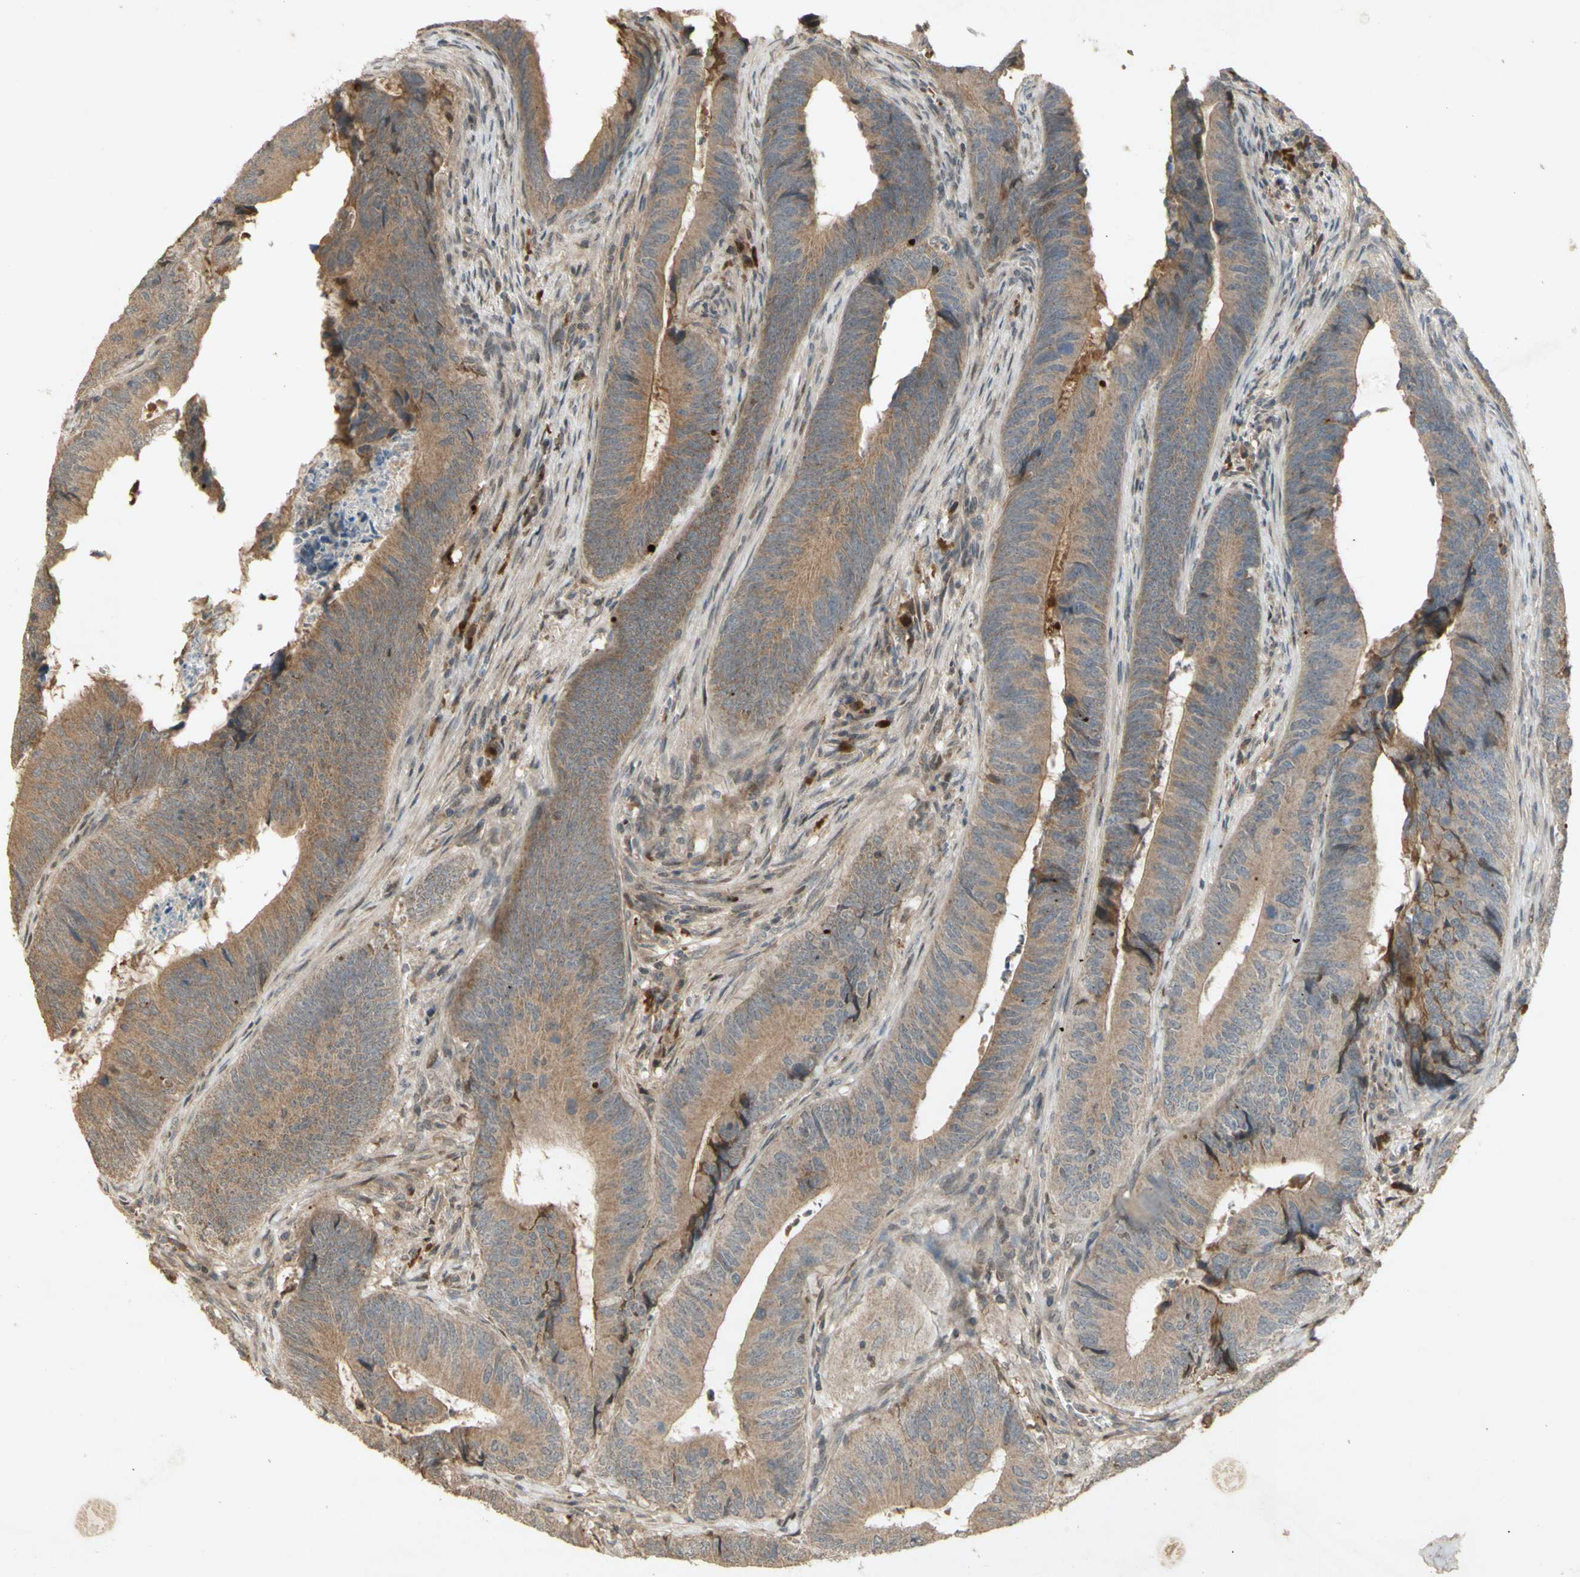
{"staining": {"intensity": "weak", "quantity": ">75%", "location": "cytoplasmic/membranous"}, "tissue": "colorectal cancer", "cell_type": "Tumor cells", "image_type": "cancer", "snomed": [{"axis": "morphology", "description": "Normal tissue, NOS"}, {"axis": "morphology", "description": "Adenocarcinoma, NOS"}, {"axis": "topography", "description": "Colon"}], "caption": "Immunohistochemistry photomicrograph of neoplastic tissue: human colorectal adenocarcinoma stained using immunohistochemistry shows low levels of weak protein expression localized specifically in the cytoplasmic/membranous of tumor cells, appearing as a cytoplasmic/membranous brown color.", "gene": "NRG4", "patient": {"sex": "male", "age": 56}}